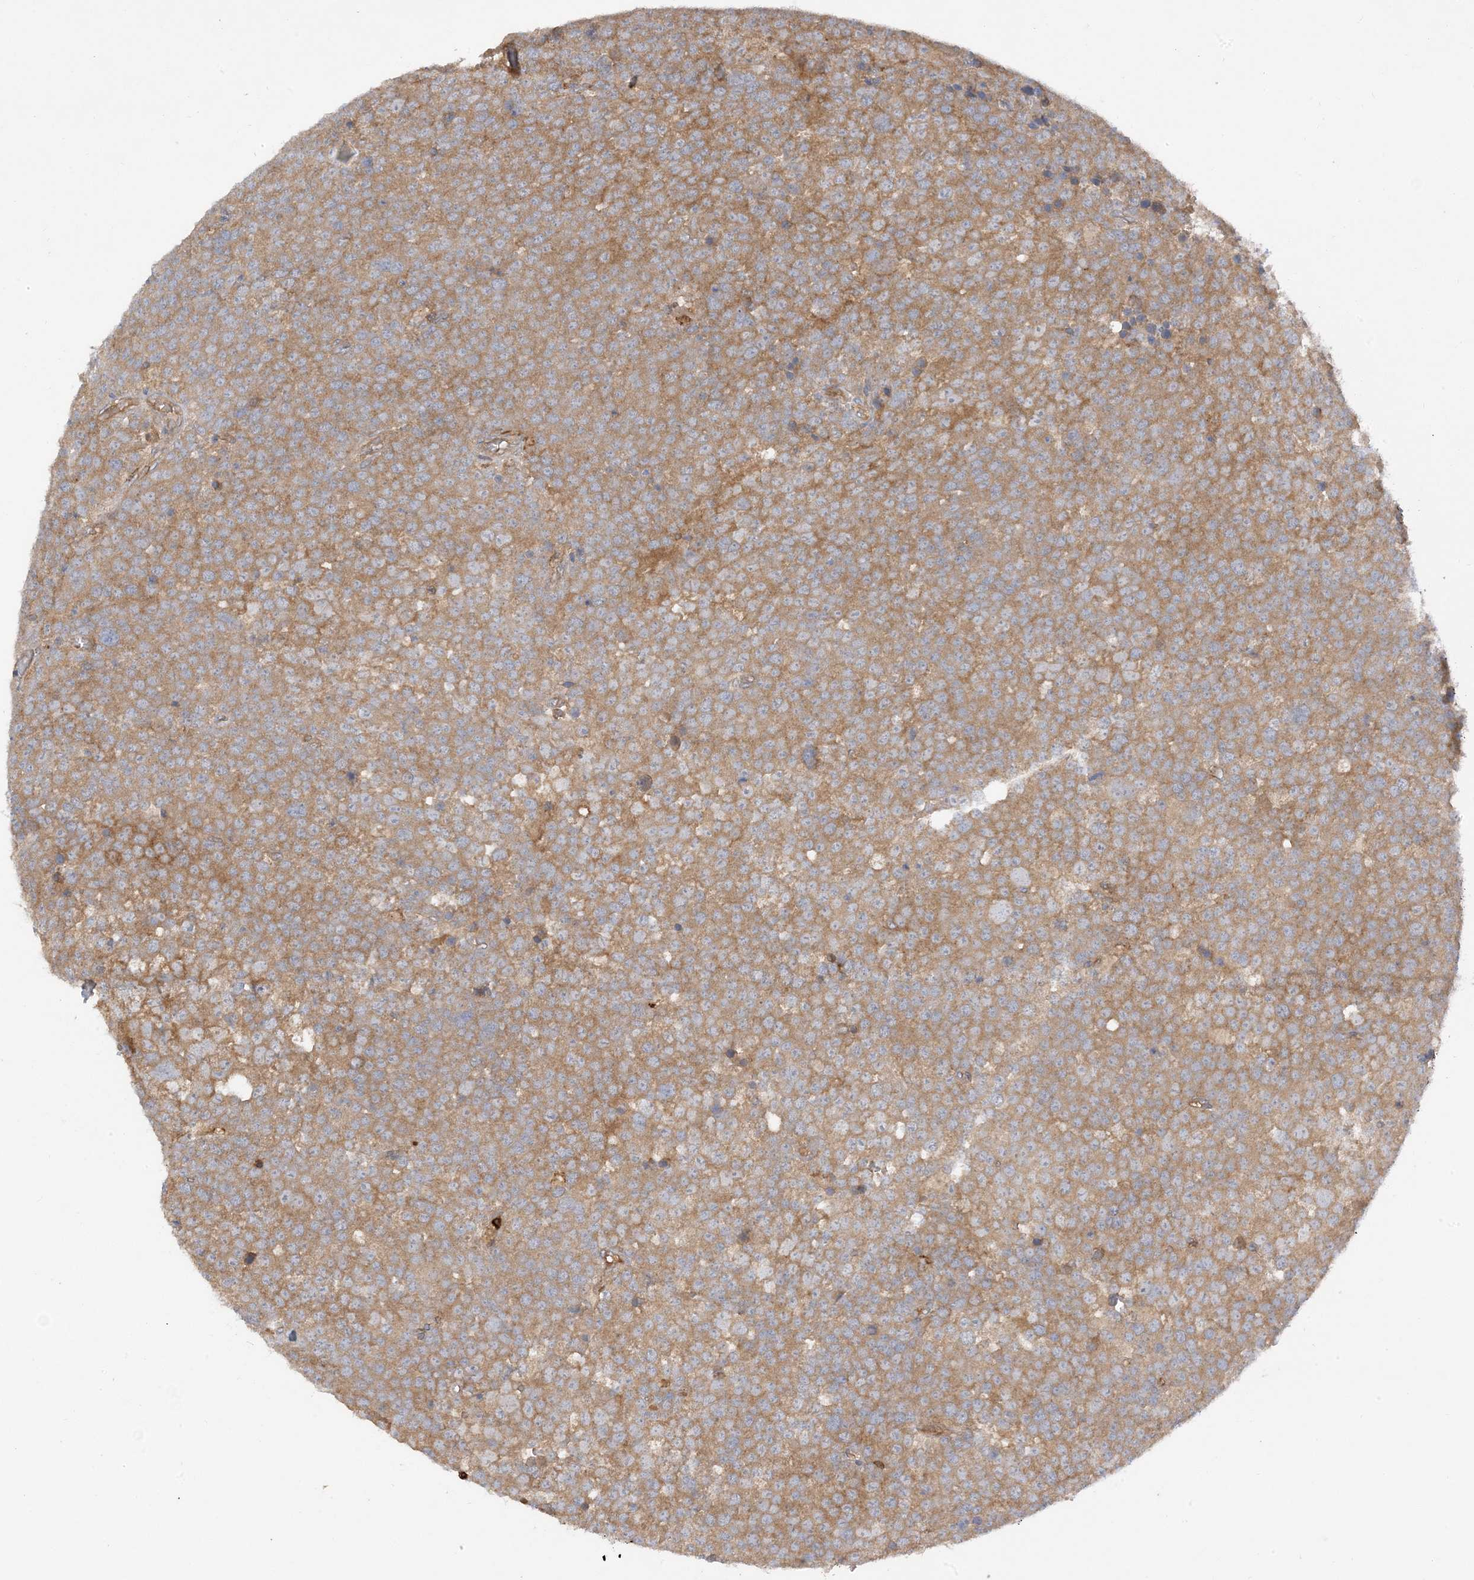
{"staining": {"intensity": "moderate", "quantity": ">75%", "location": "cytoplasmic/membranous"}, "tissue": "testis cancer", "cell_type": "Tumor cells", "image_type": "cancer", "snomed": [{"axis": "morphology", "description": "Seminoma, NOS"}, {"axis": "topography", "description": "Testis"}], "caption": "A brown stain highlights moderate cytoplasmic/membranous expression of a protein in human testis cancer (seminoma) tumor cells.", "gene": "PHACTR2", "patient": {"sex": "male", "age": 71}}